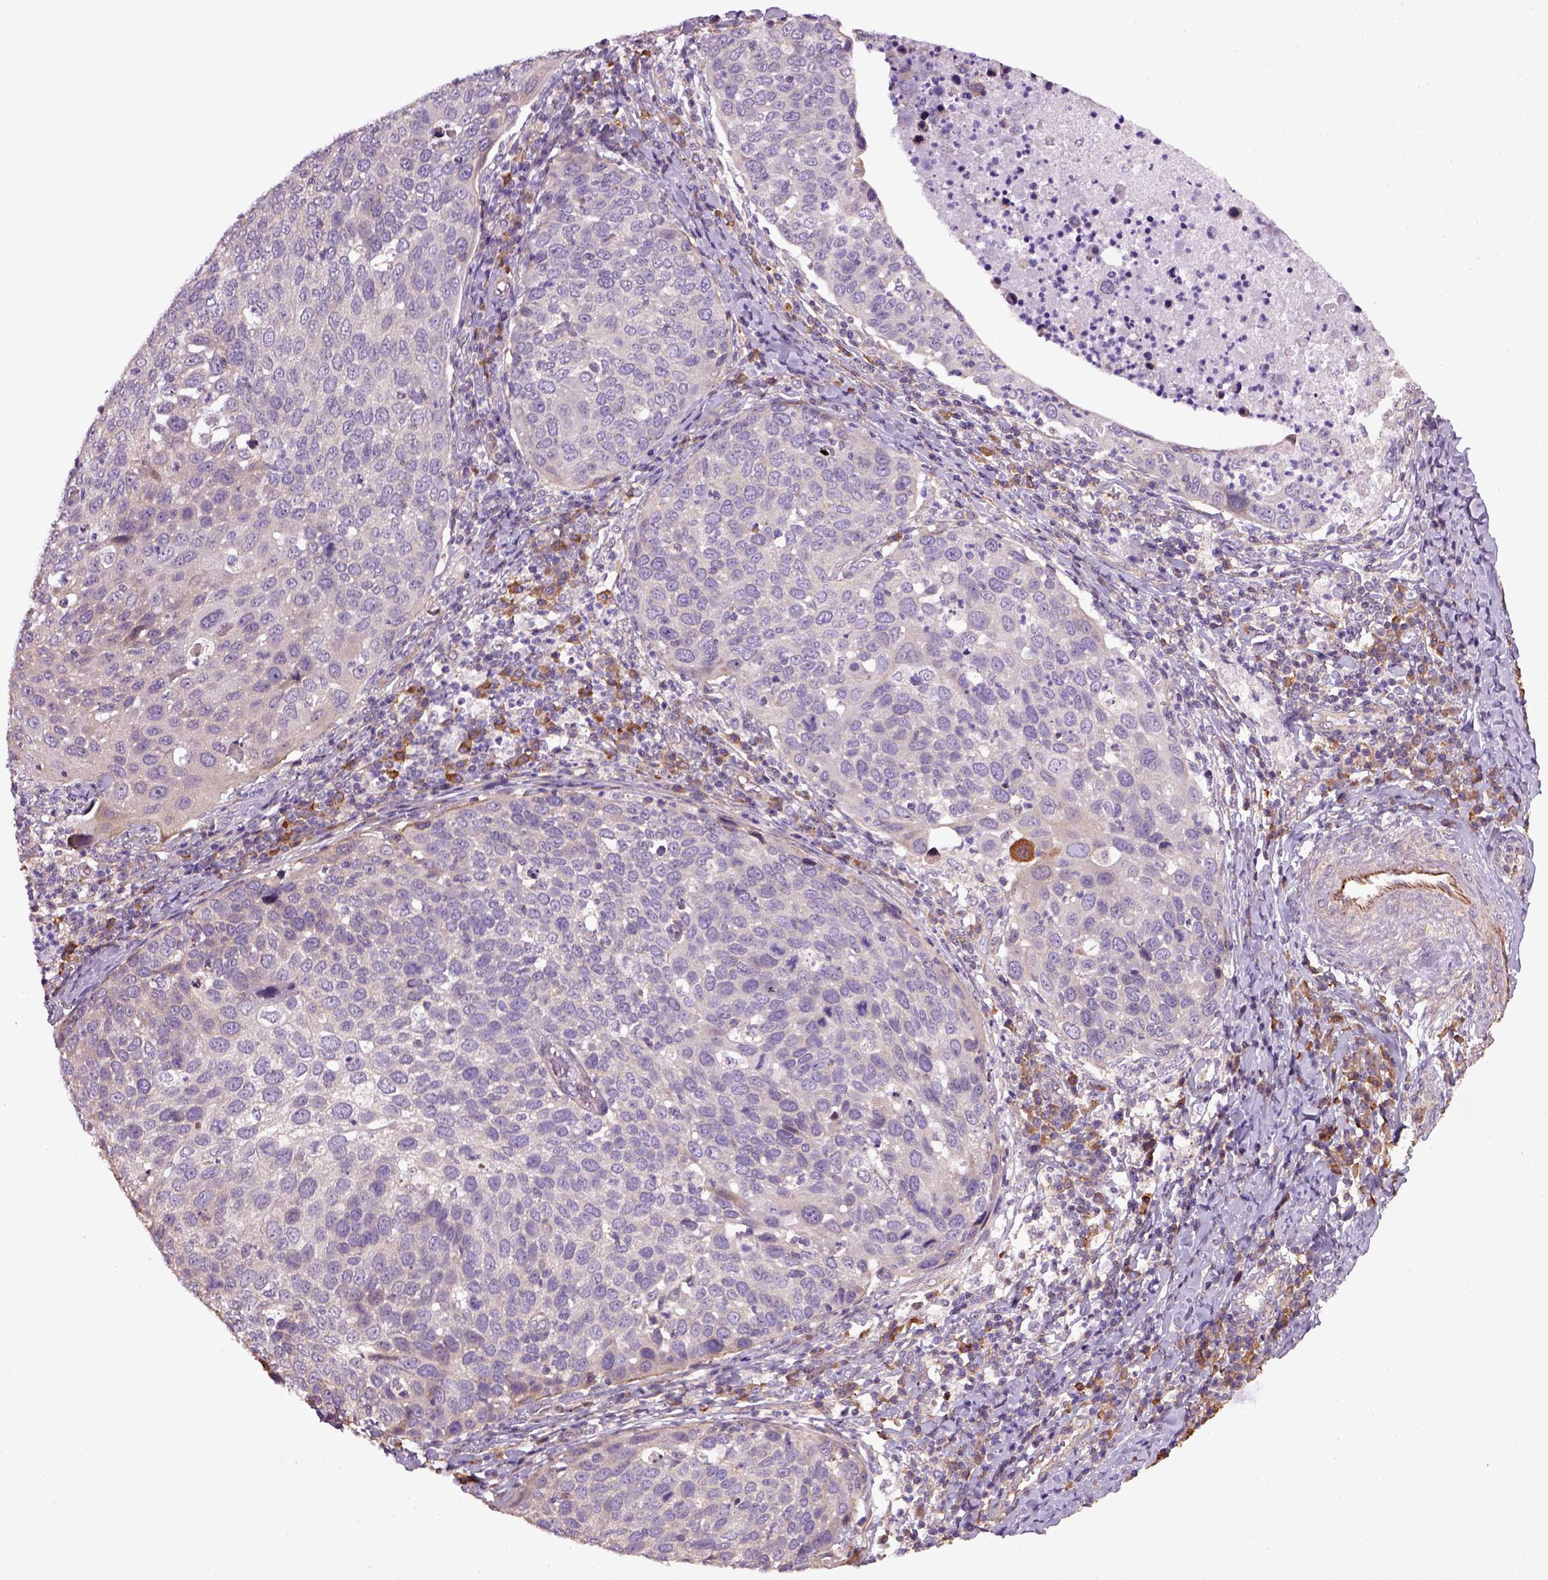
{"staining": {"intensity": "negative", "quantity": "none", "location": "none"}, "tissue": "cervical cancer", "cell_type": "Tumor cells", "image_type": "cancer", "snomed": [{"axis": "morphology", "description": "Squamous cell carcinoma, NOS"}, {"axis": "topography", "description": "Cervix"}], "caption": "This is an immunohistochemistry histopathology image of human cervical cancer. There is no expression in tumor cells.", "gene": "TPRG1", "patient": {"sex": "female", "age": 54}}